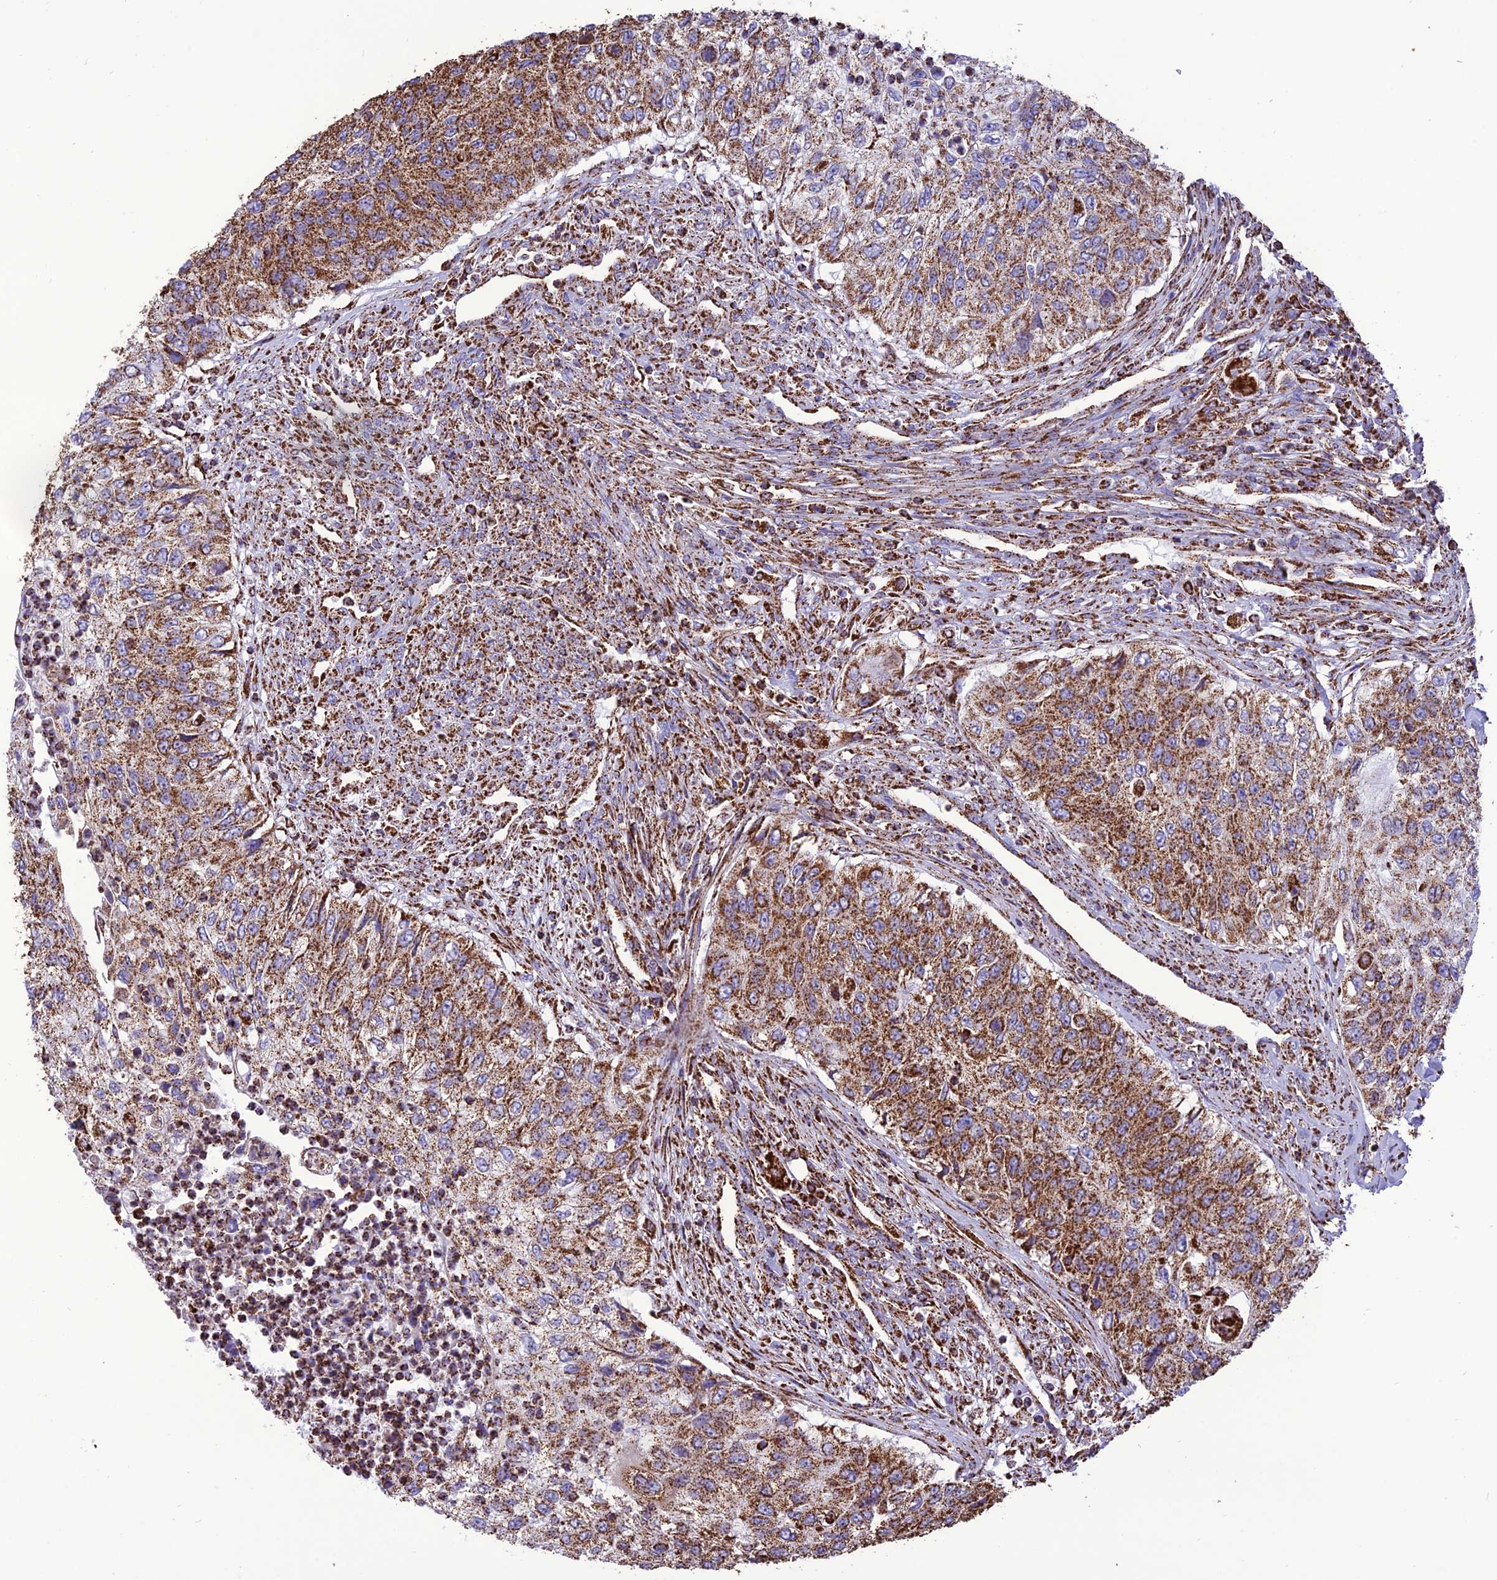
{"staining": {"intensity": "moderate", "quantity": "25%-75%", "location": "cytoplasmic/membranous"}, "tissue": "urothelial cancer", "cell_type": "Tumor cells", "image_type": "cancer", "snomed": [{"axis": "morphology", "description": "Urothelial carcinoma, High grade"}, {"axis": "topography", "description": "Urinary bladder"}], "caption": "Urothelial cancer stained with immunohistochemistry displays moderate cytoplasmic/membranous positivity in about 25%-75% of tumor cells. (DAB IHC, brown staining for protein, blue staining for nuclei).", "gene": "NDUFAF1", "patient": {"sex": "female", "age": 60}}